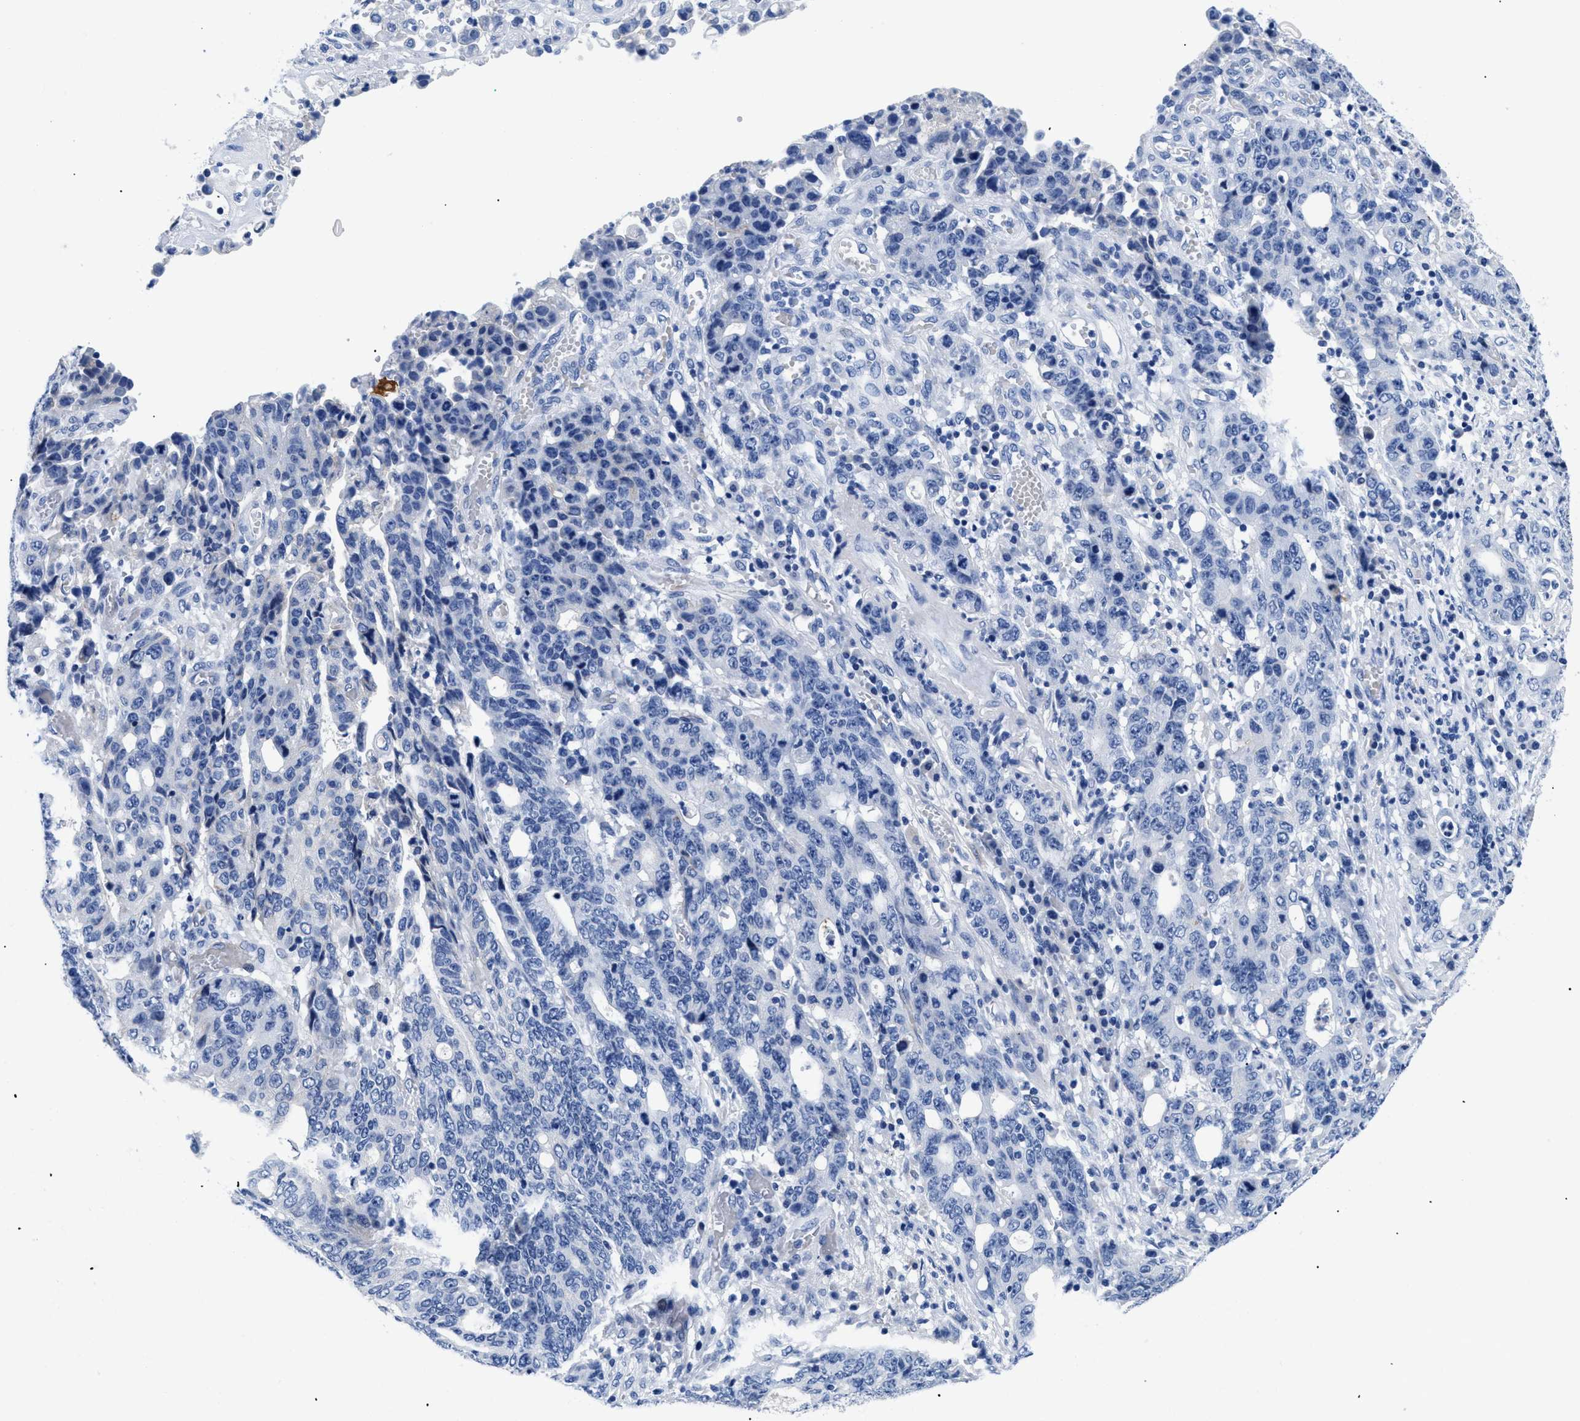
{"staining": {"intensity": "negative", "quantity": "none", "location": "none"}, "tissue": "stomach cancer", "cell_type": "Tumor cells", "image_type": "cancer", "snomed": [{"axis": "morphology", "description": "Adenocarcinoma, NOS"}, {"axis": "topography", "description": "Stomach, upper"}], "caption": "DAB immunohistochemical staining of human stomach cancer (adenocarcinoma) demonstrates no significant expression in tumor cells.", "gene": "TMEM68", "patient": {"sex": "male", "age": 69}}